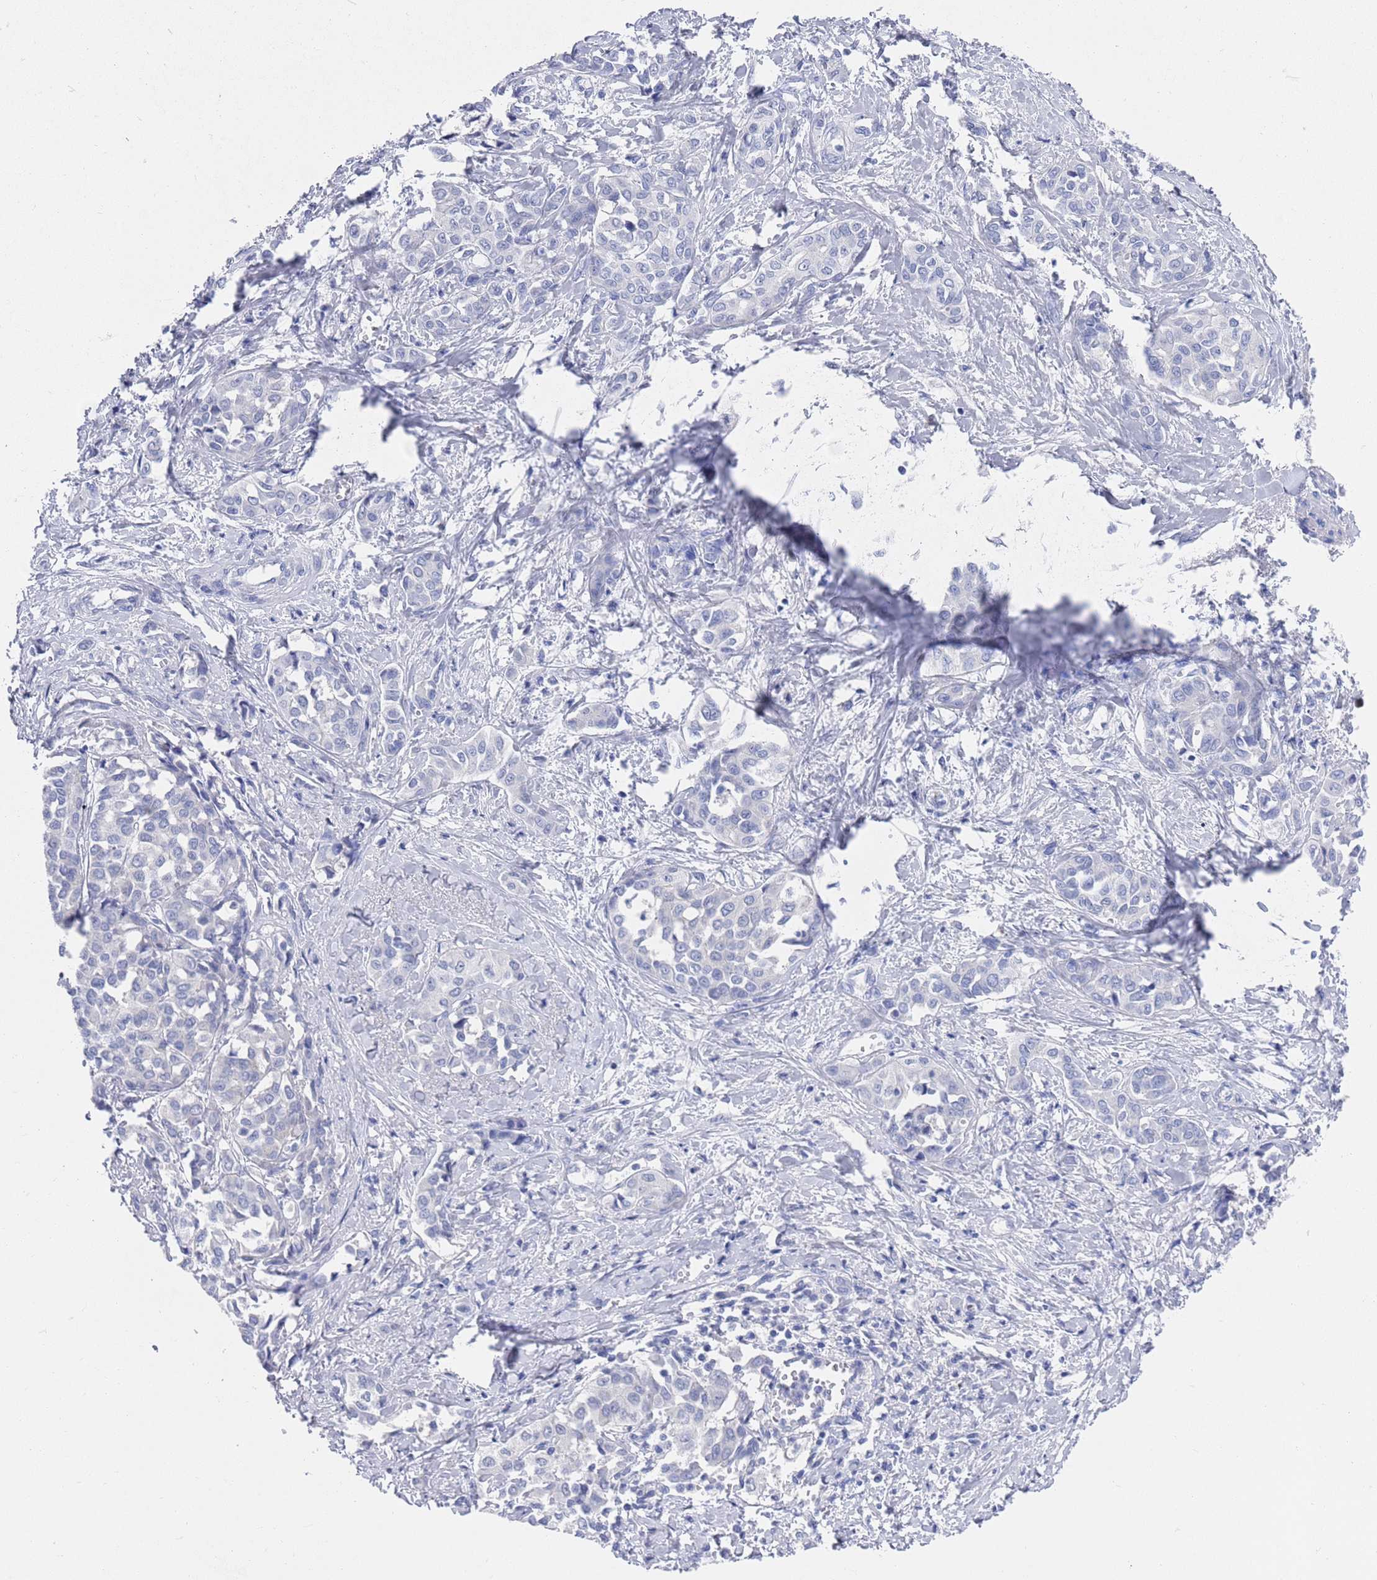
{"staining": {"intensity": "negative", "quantity": "none", "location": "none"}, "tissue": "liver cancer", "cell_type": "Tumor cells", "image_type": "cancer", "snomed": [{"axis": "morphology", "description": "Cholangiocarcinoma"}, {"axis": "topography", "description": "Liver"}], "caption": "Immunohistochemistry (IHC) of human liver cholangiocarcinoma displays no positivity in tumor cells. Nuclei are stained in blue.", "gene": "MTMR2", "patient": {"sex": "female", "age": 77}}